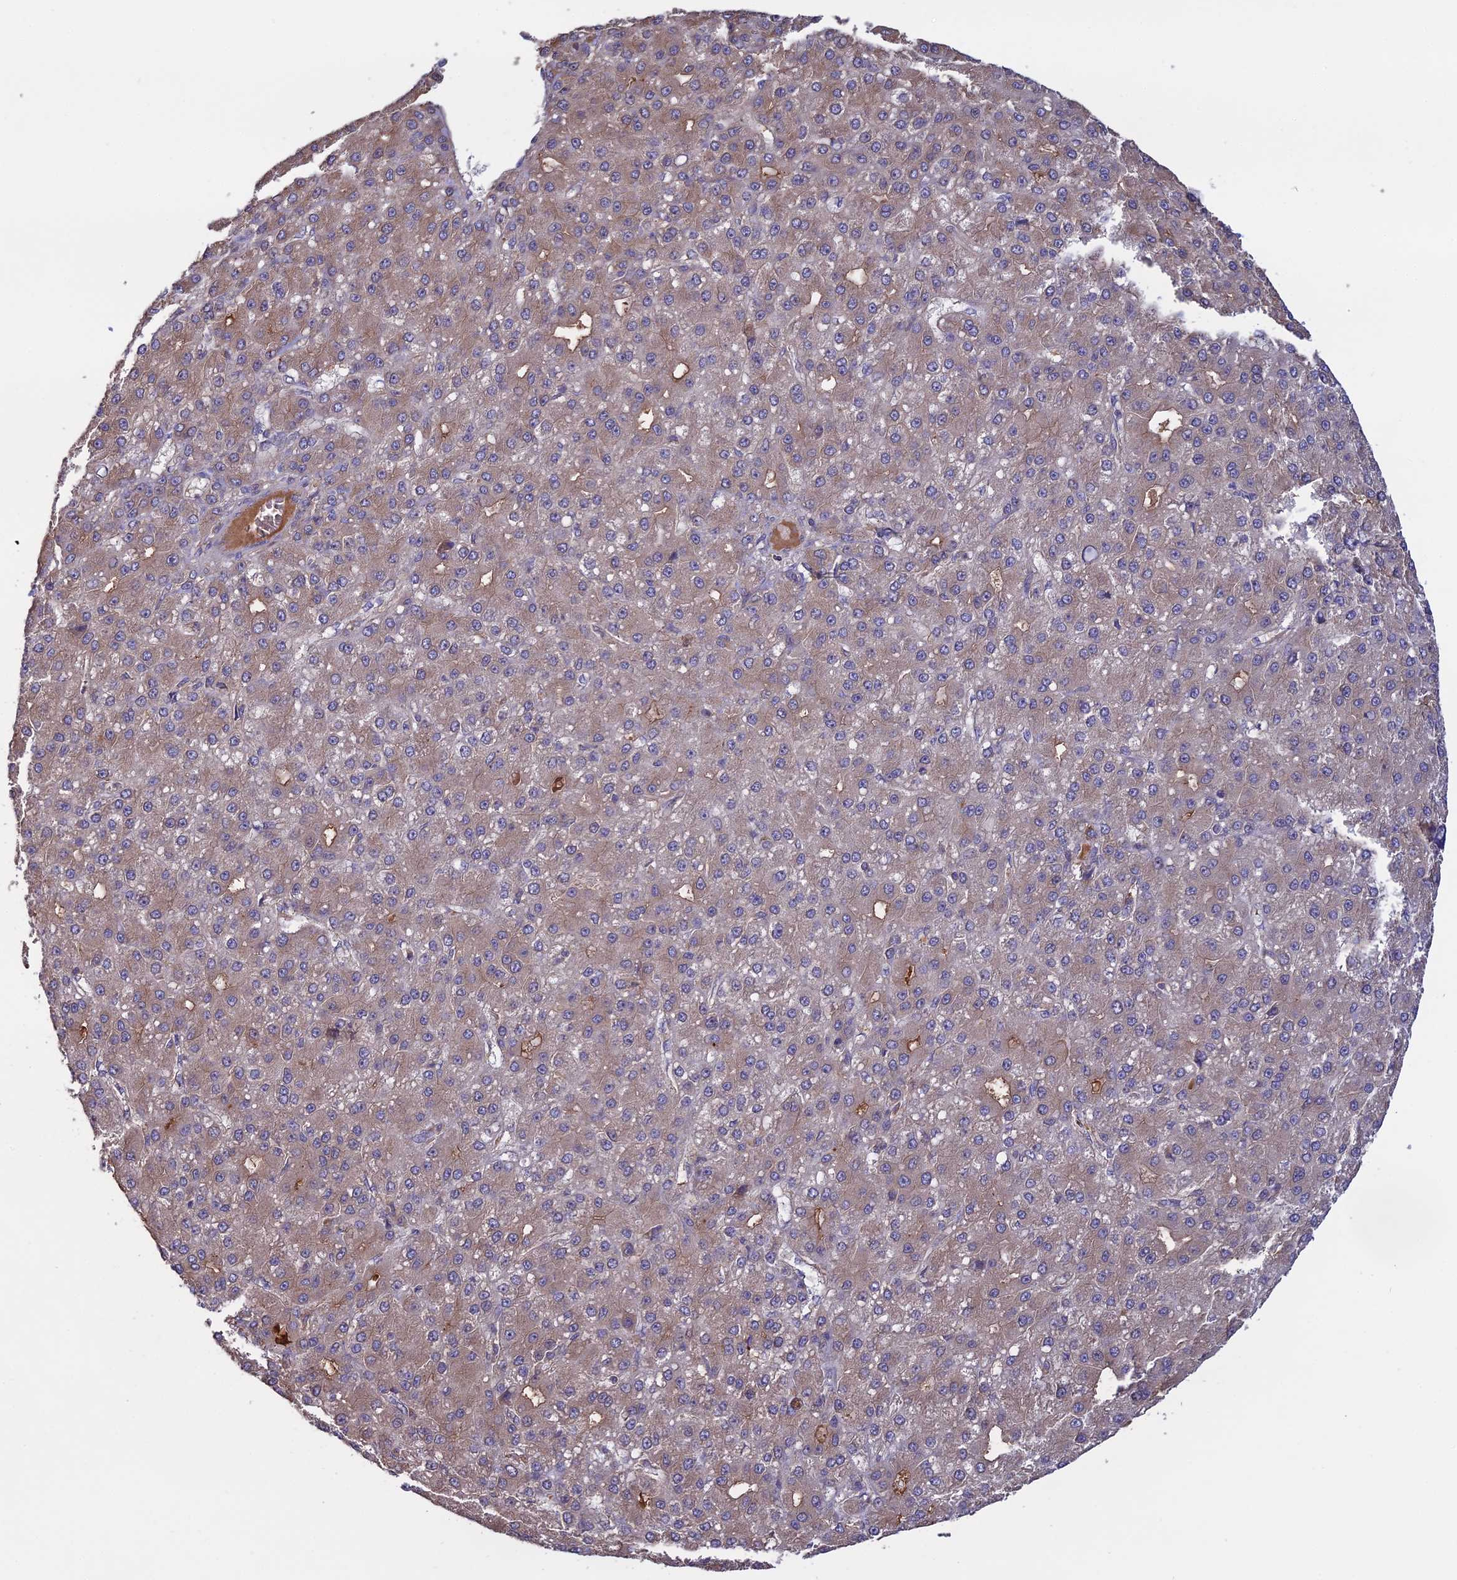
{"staining": {"intensity": "weak", "quantity": "25%-75%", "location": "cytoplasmic/membranous"}, "tissue": "liver cancer", "cell_type": "Tumor cells", "image_type": "cancer", "snomed": [{"axis": "morphology", "description": "Carcinoma, Hepatocellular, NOS"}, {"axis": "topography", "description": "Liver"}], "caption": "Liver hepatocellular carcinoma stained for a protein reveals weak cytoplasmic/membranous positivity in tumor cells.", "gene": "GALR2", "patient": {"sex": "male", "age": 67}}